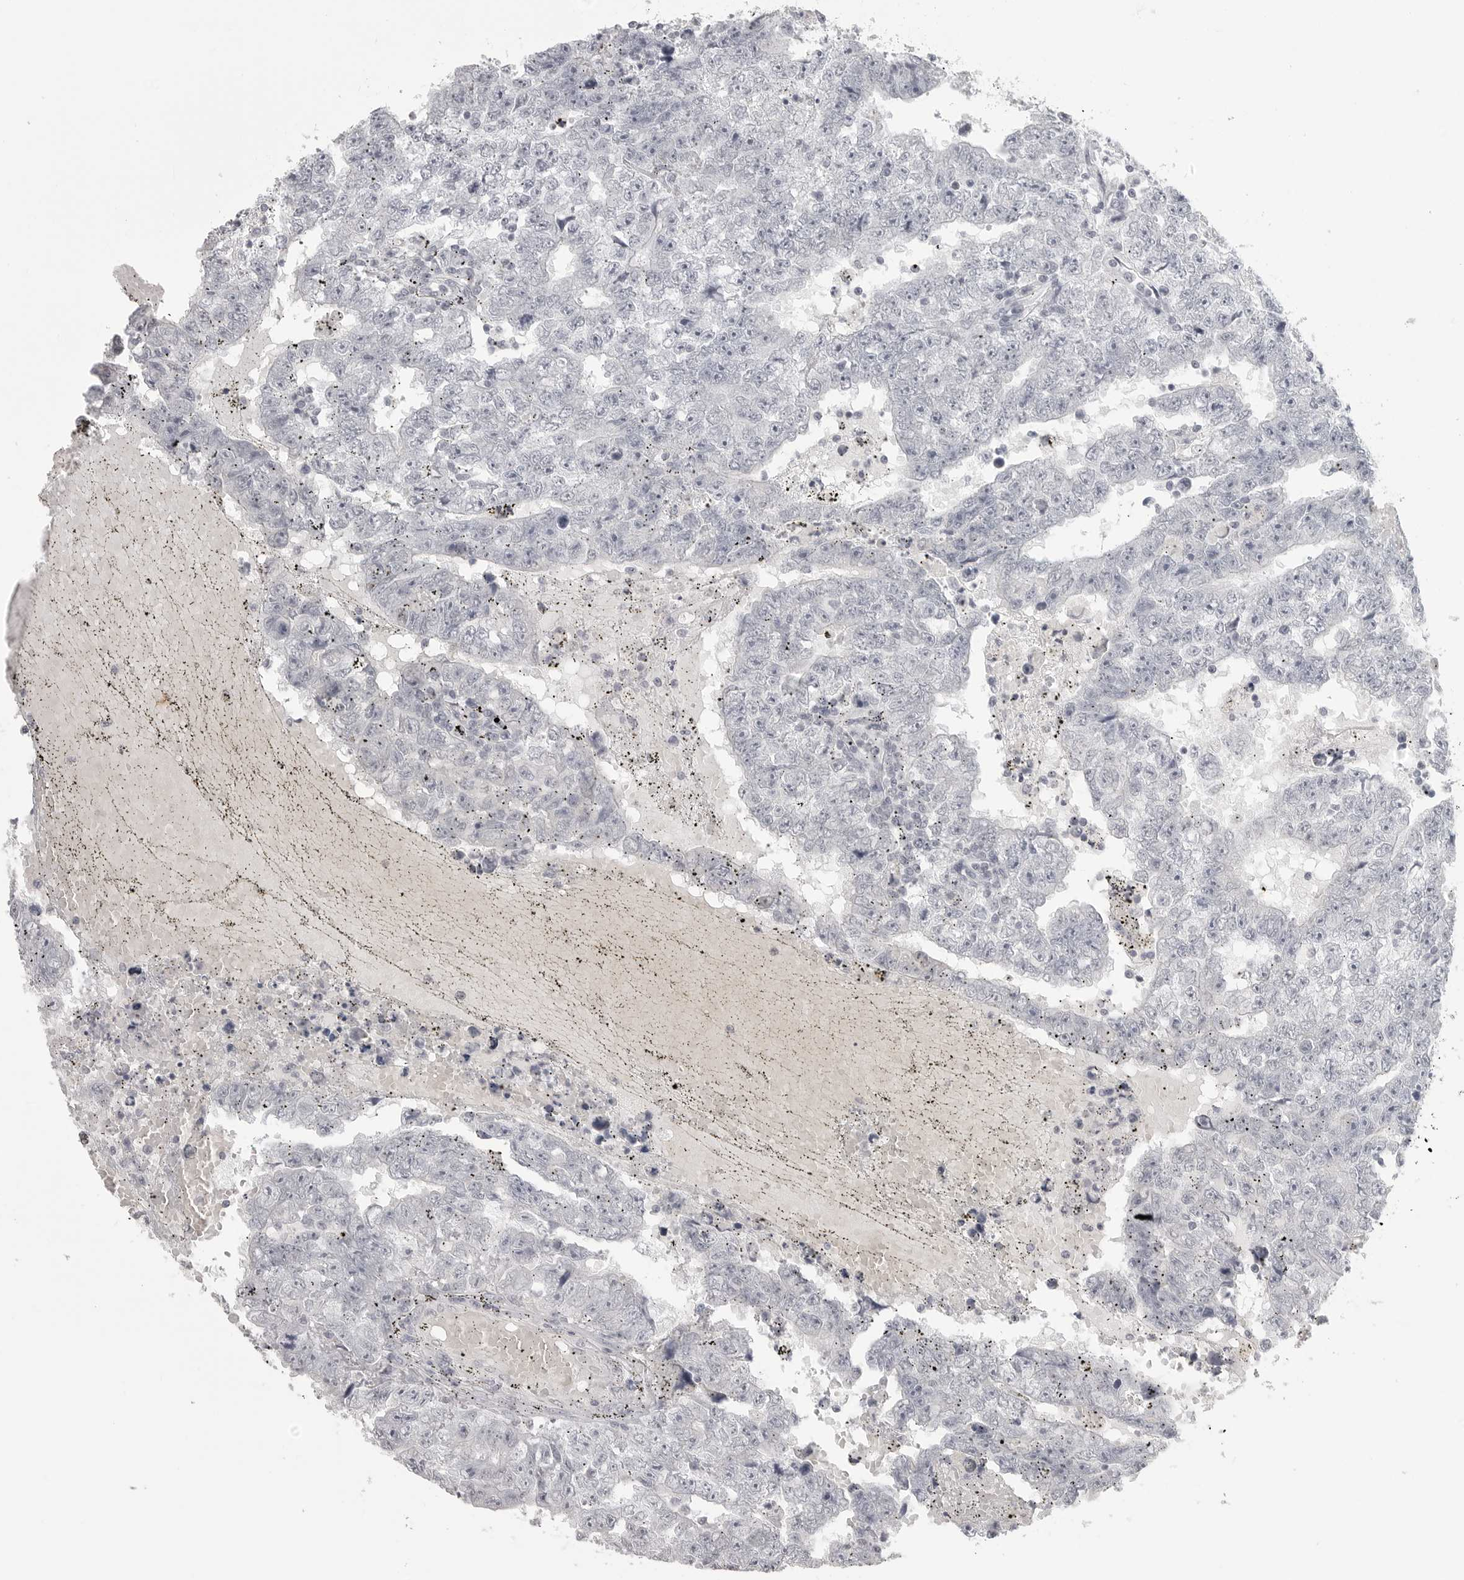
{"staining": {"intensity": "negative", "quantity": "none", "location": "none"}, "tissue": "testis cancer", "cell_type": "Tumor cells", "image_type": "cancer", "snomed": [{"axis": "morphology", "description": "Carcinoma, Embryonal, NOS"}, {"axis": "topography", "description": "Testis"}], "caption": "High power microscopy histopathology image of an IHC histopathology image of testis cancer (embryonal carcinoma), revealing no significant expression in tumor cells. (DAB (3,3'-diaminobenzidine) immunohistochemistry (IHC) visualized using brightfield microscopy, high magnification).", "gene": "PRSS1", "patient": {"sex": "male", "age": 25}}